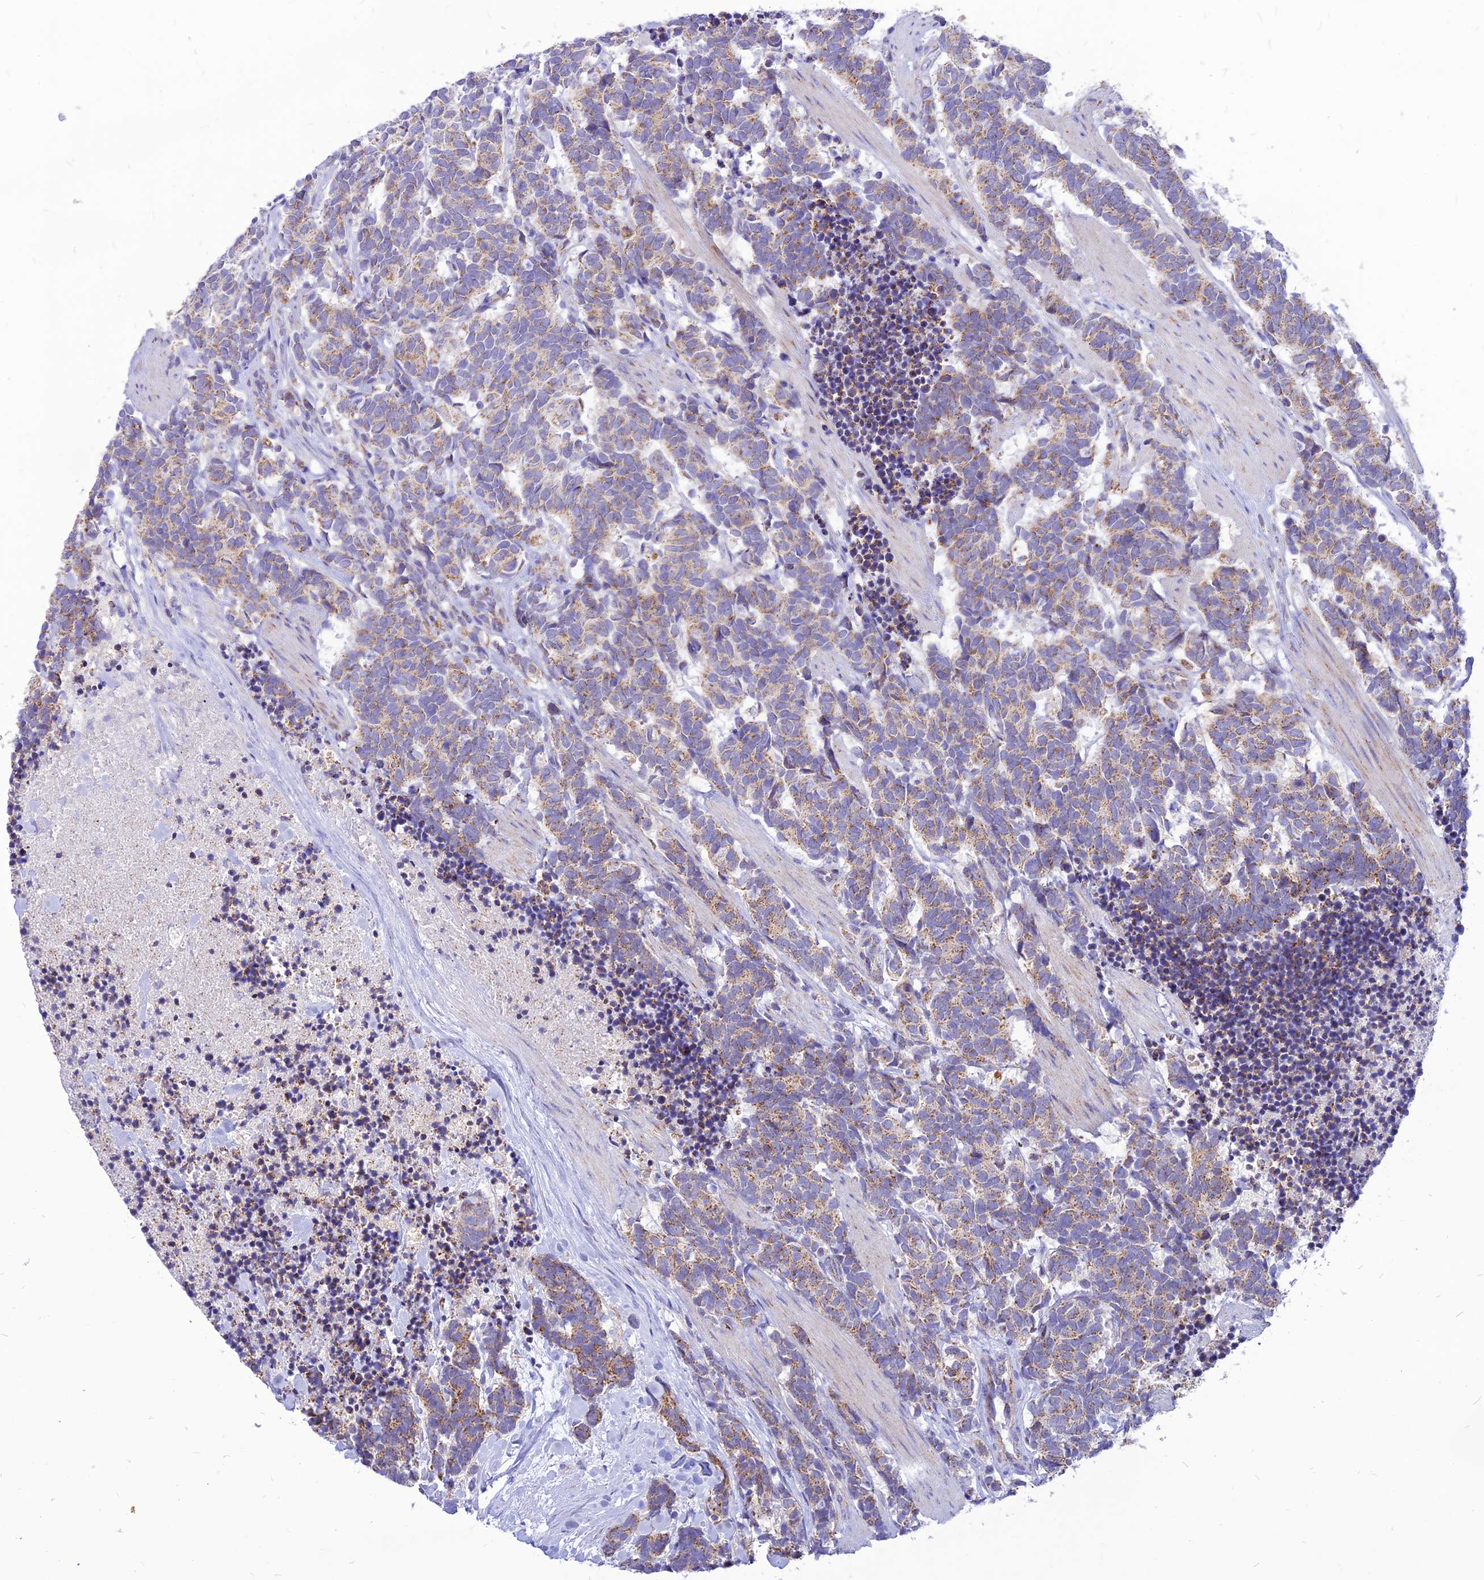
{"staining": {"intensity": "moderate", "quantity": ">75%", "location": "cytoplasmic/membranous"}, "tissue": "carcinoid", "cell_type": "Tumor cells", "image_type": "cancer", "snomed": [{"axis": "morphology", "description": "Carcinoma, NOS"}, {"axis": "morphology", "description": "Carcinoid, malignant, NOS"}, {"axis": "topography", "description": "Prostate"}], "caption": "Carcinoid stained with DAB immunohistochemistry (IHC) demonstrates medium levels of moderate cytoplasmic/membranous staining in approximately >75% of tumor cells.", "gene": "ECI1", "patient": {"sex": "male", "age": 57}}